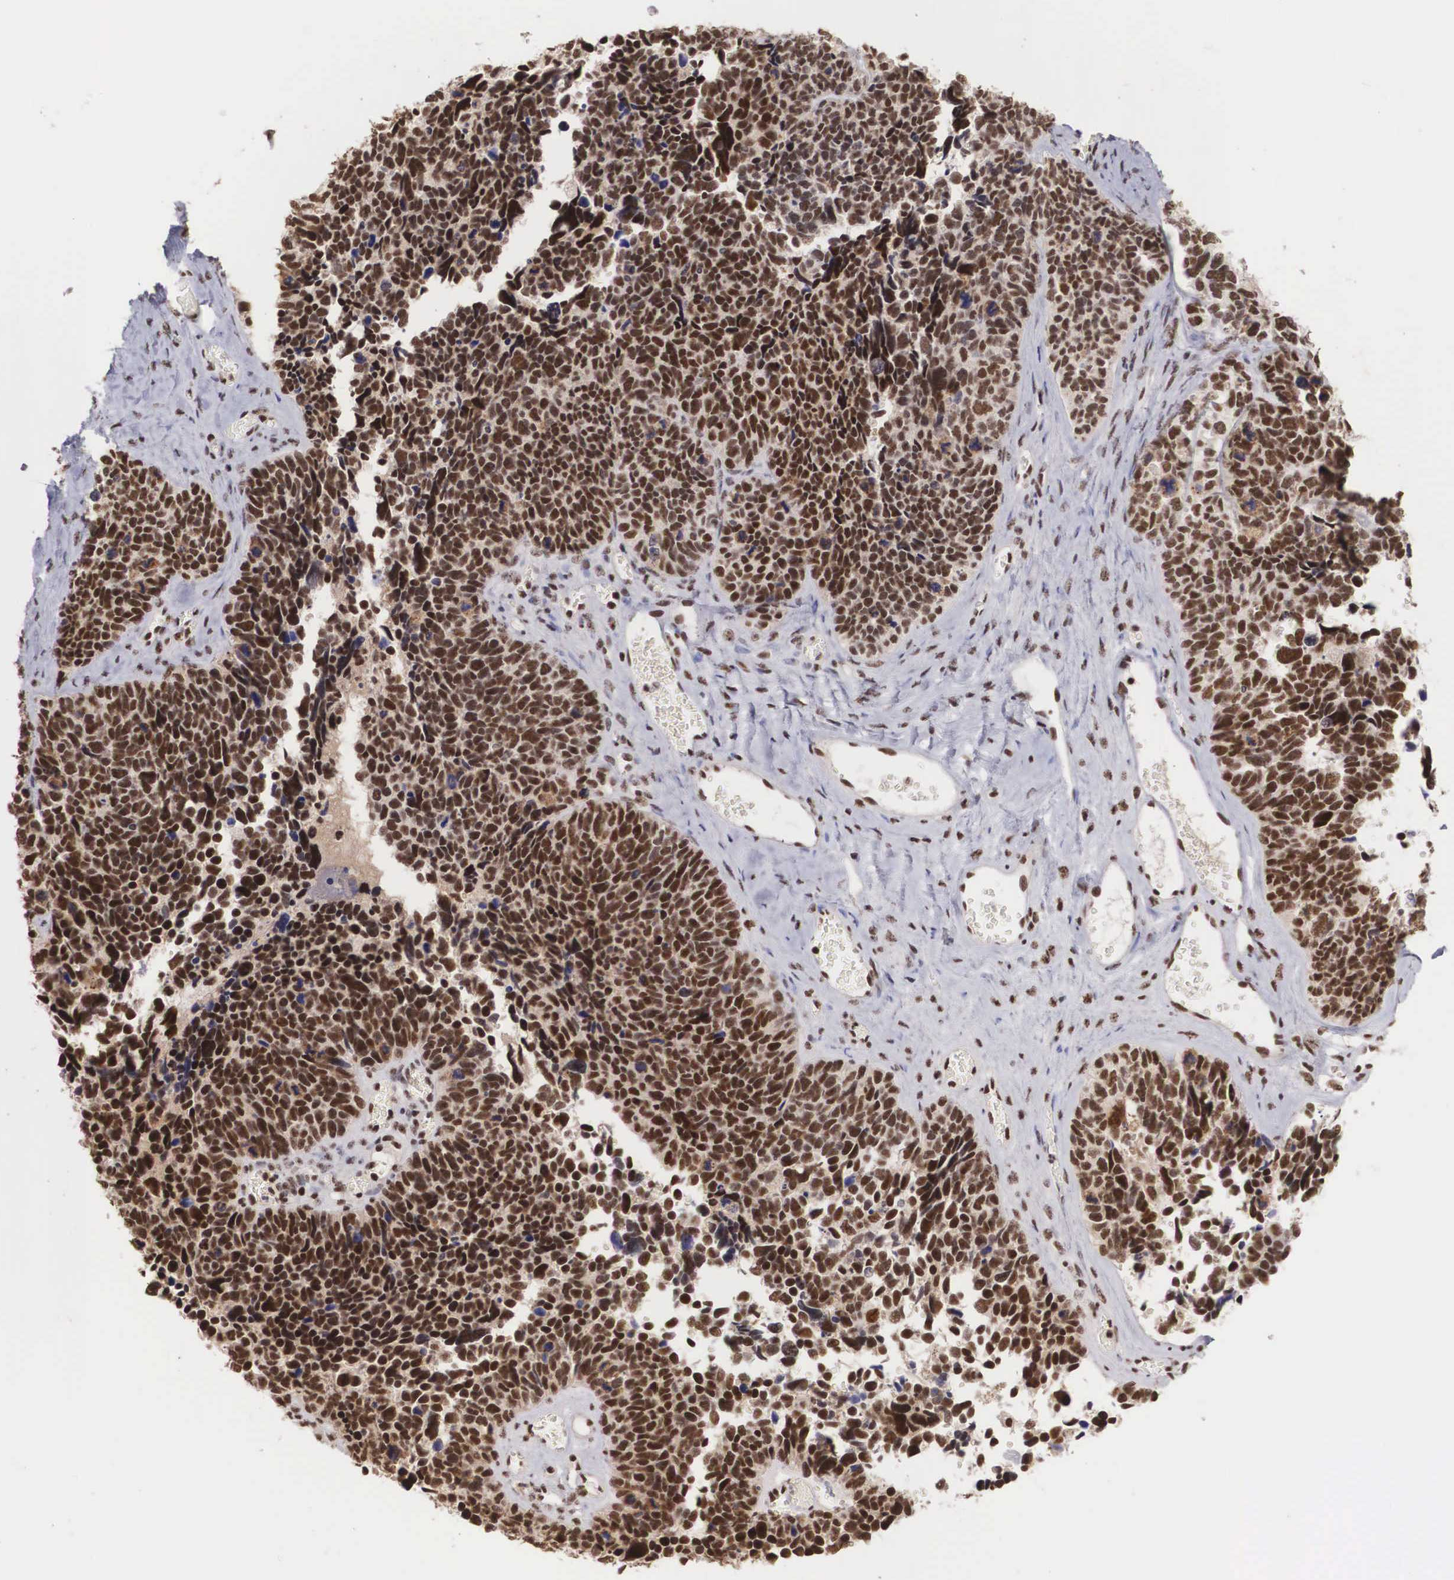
{"staining": {"intensity": "strong", "quantity": ">75%", "location": "nuclear"}, "tissue": "ovarian cancer", "cell_type": "Tumor cells", "image_type": "cancer", "snomed": [{"axis": "morphology", "description": "Cystadenocarcinoma, serous, NOS"}, {"axis": "topography", "description": "Ovary"}], "caption": "Ovarian cancer tissue displays strong nuclear positivity in approximately >75% of tumor cells The protein is shown in brown color, while the nuclei are stained blue.", "gene": "HTATSF1", "patient": {"sex": "female", "age": 77}}